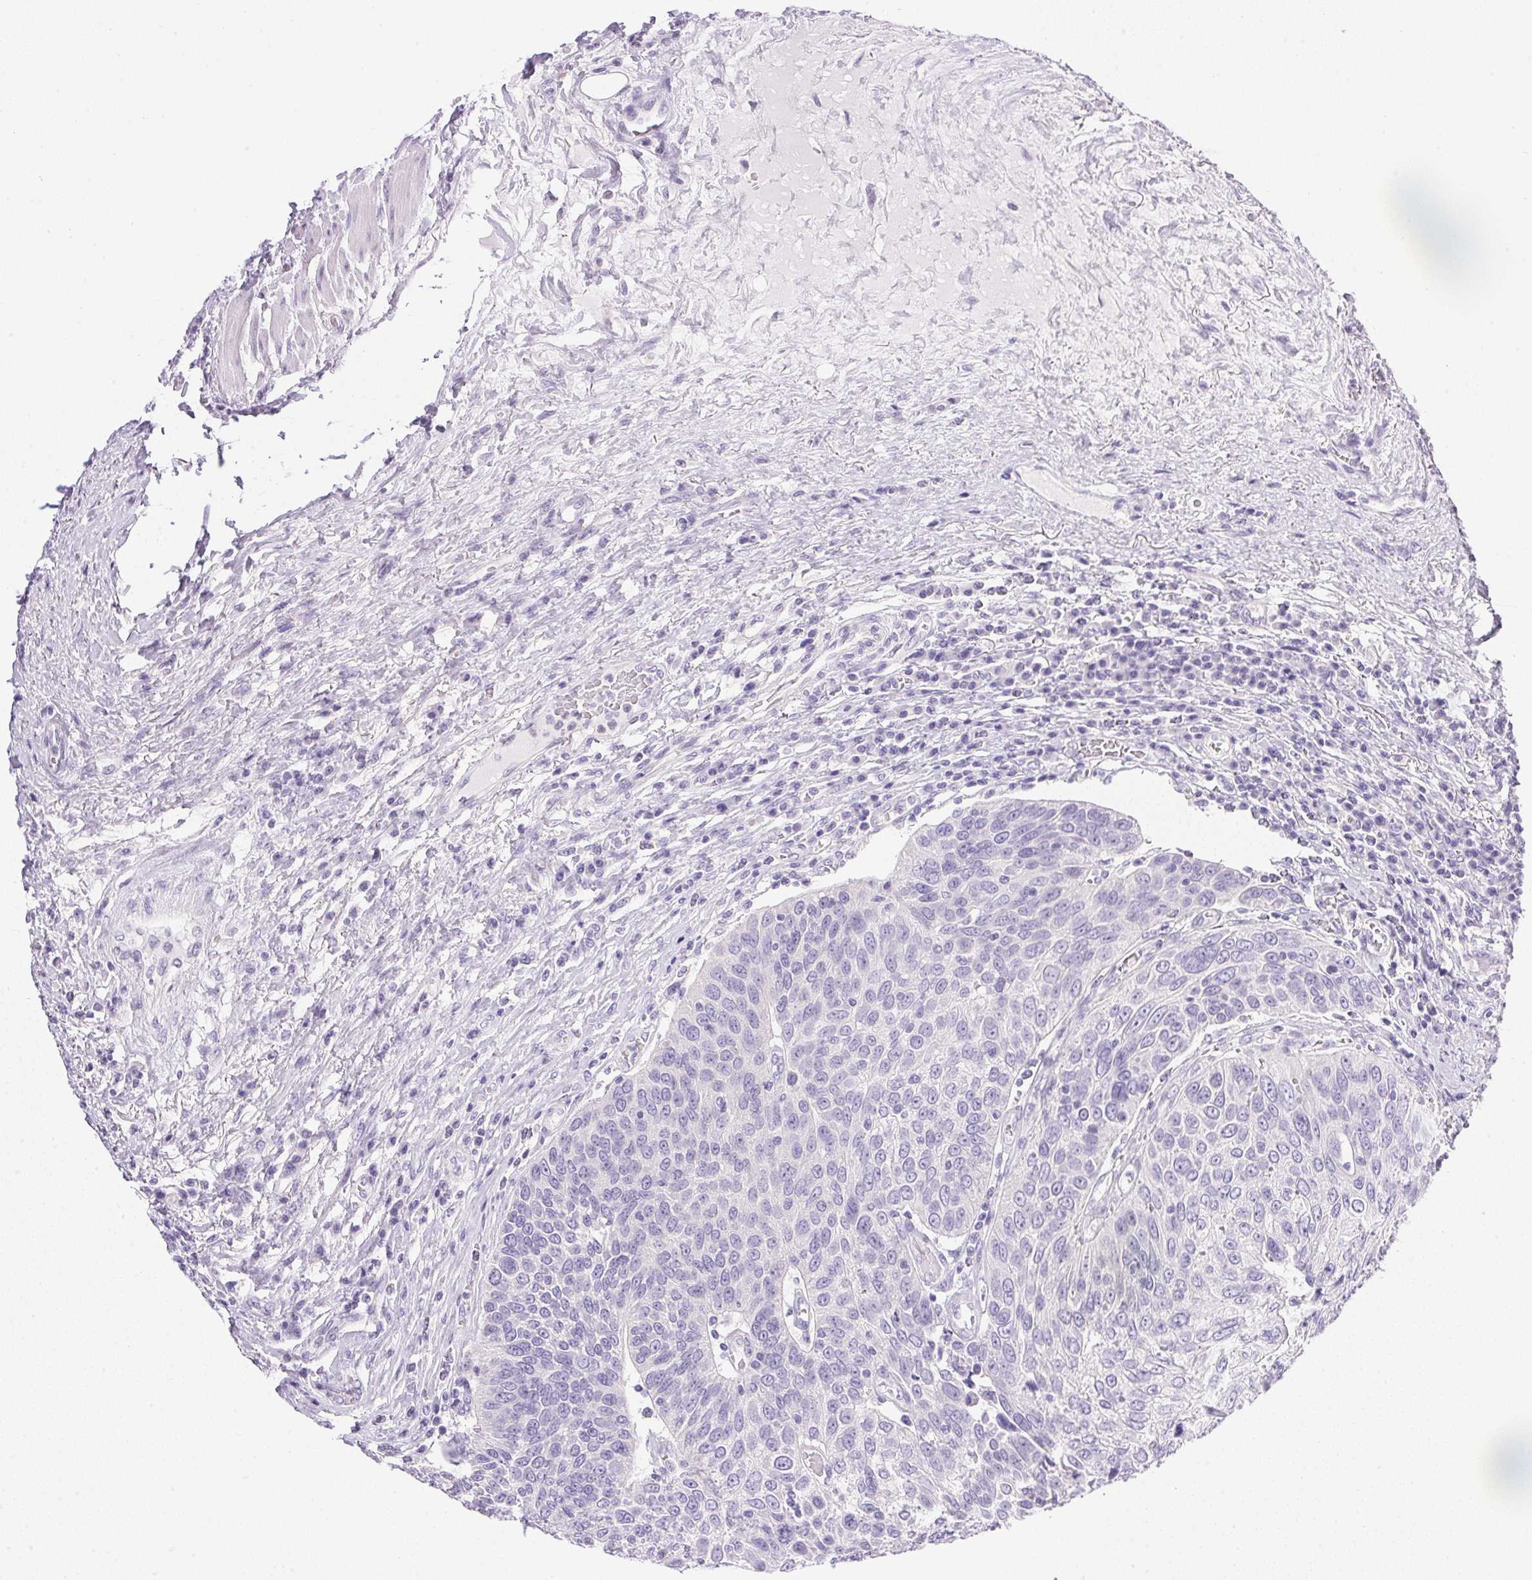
{"staining": {"intensity": "negative", "quantity": "none", "location": "none"}, "tissue": "urothelial cancer", "cell_type": "Tumor cells", "image_type": "cancer", "snomed": [{"axis": "morphology", "description": "Urothelial carcinoma, High grade"}, {"axis": "topography", "description": "Urinary bladder"}], "caption": "A high-resolution photomicrograph shows immunohistochemistry (IHC) staining of high-grade urothelial carcinoma, which shows no significant staining in tumor cells. (IHC, brightfield microscopy, high magnification).", "gene": "ATP6V0A4", "patient": {"sex": "female", "age": 70}}